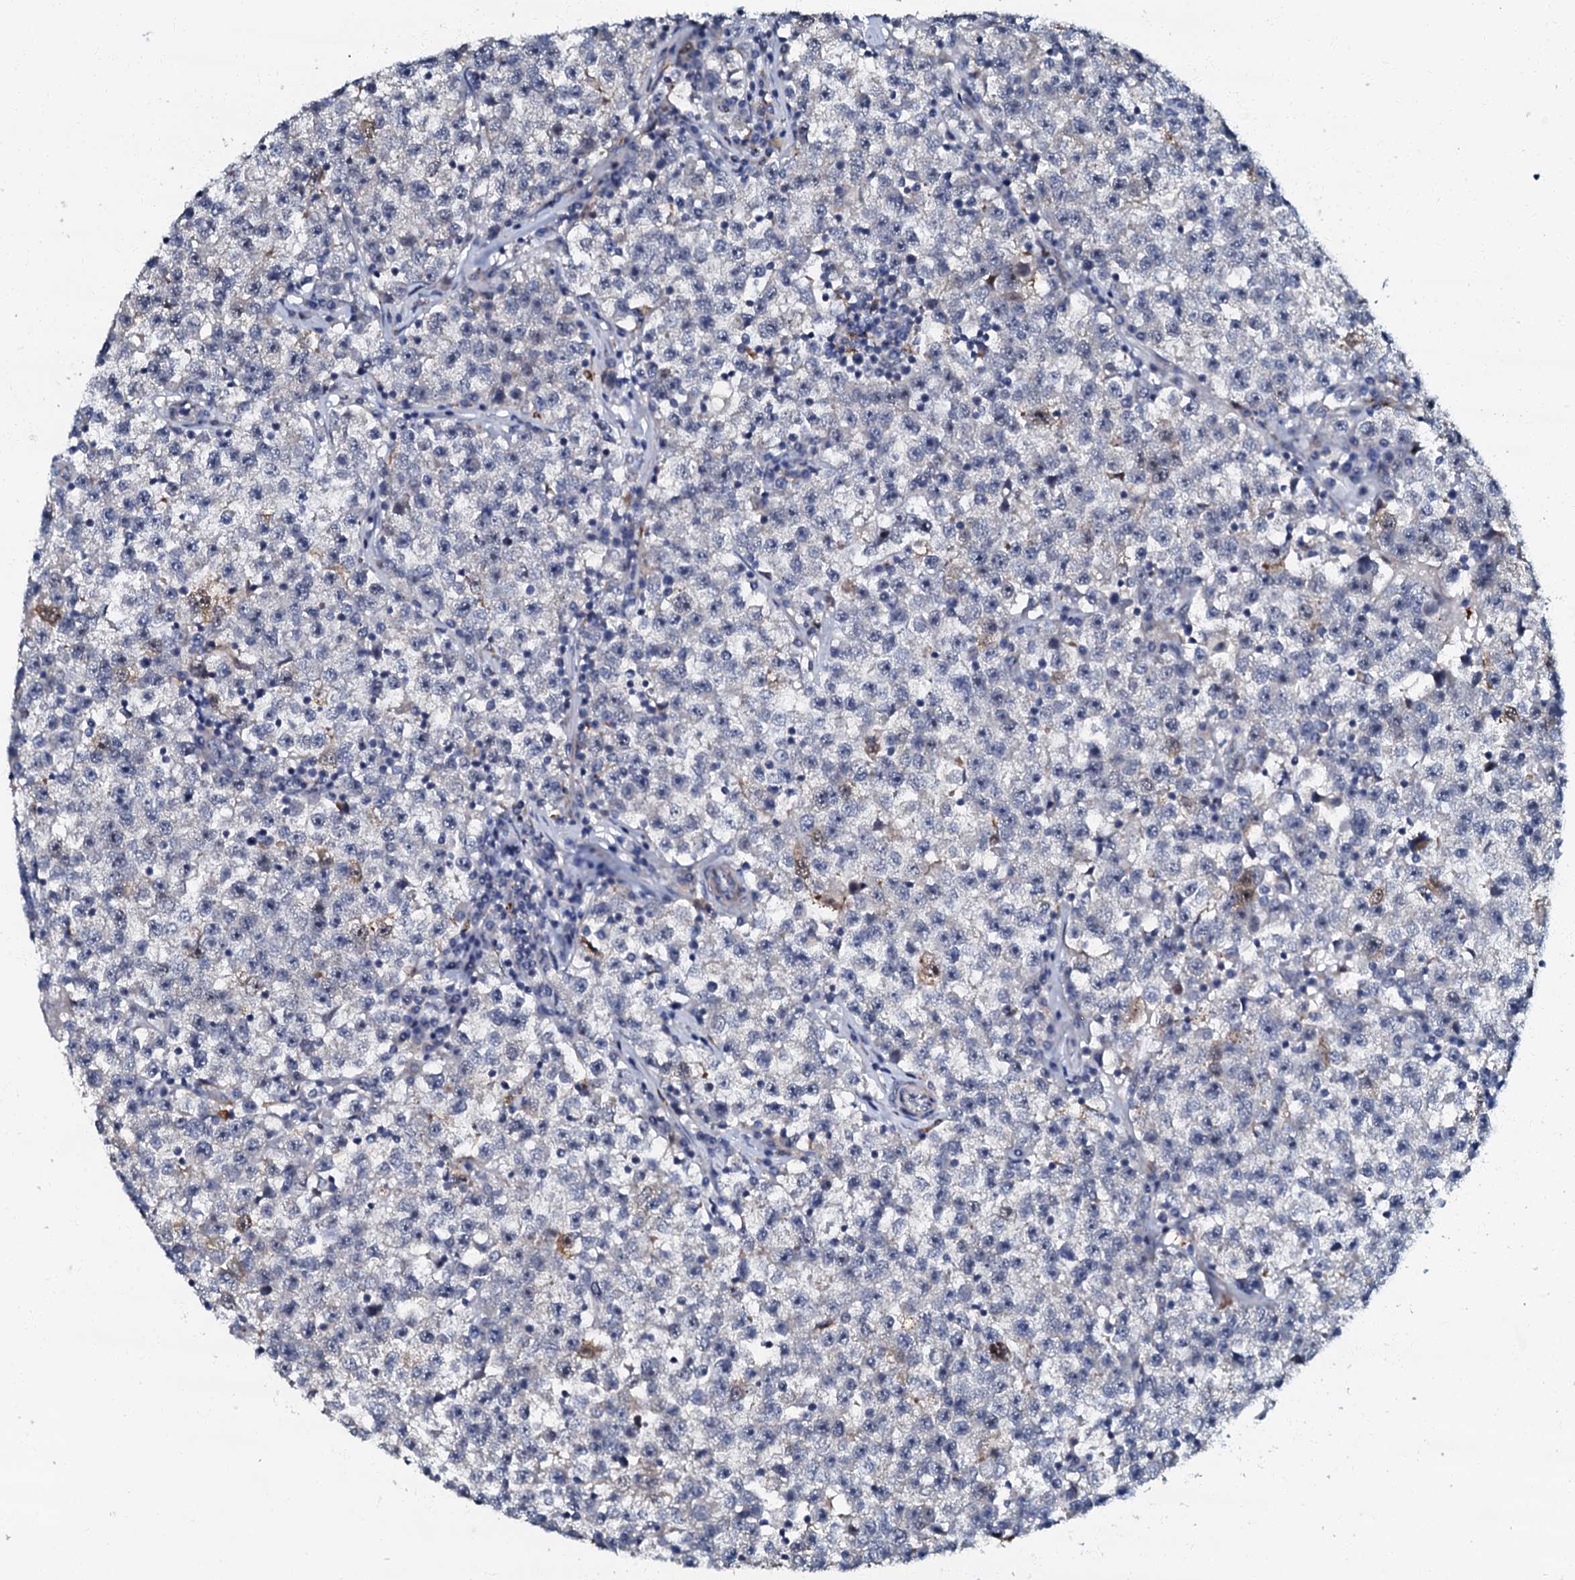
{"staining": {"intensity": "moderate", "quantity": "<25%", "location": "nuclear"}, "tissue": "testis cancer", "cell_type": "Tumor cells", "image_type": "cancer", "snomed": [{"axis": "morphology", "description": "Seminoma, NOS"}, {"axis": "topography", "description": "Testis"}], "caption": "Protein staining exhibits moderate nuclear staining in about <25% of tumor cells in seminoma (testis).", "gene": "OLAH", "patient": {"sex": "male", "age": 22}}